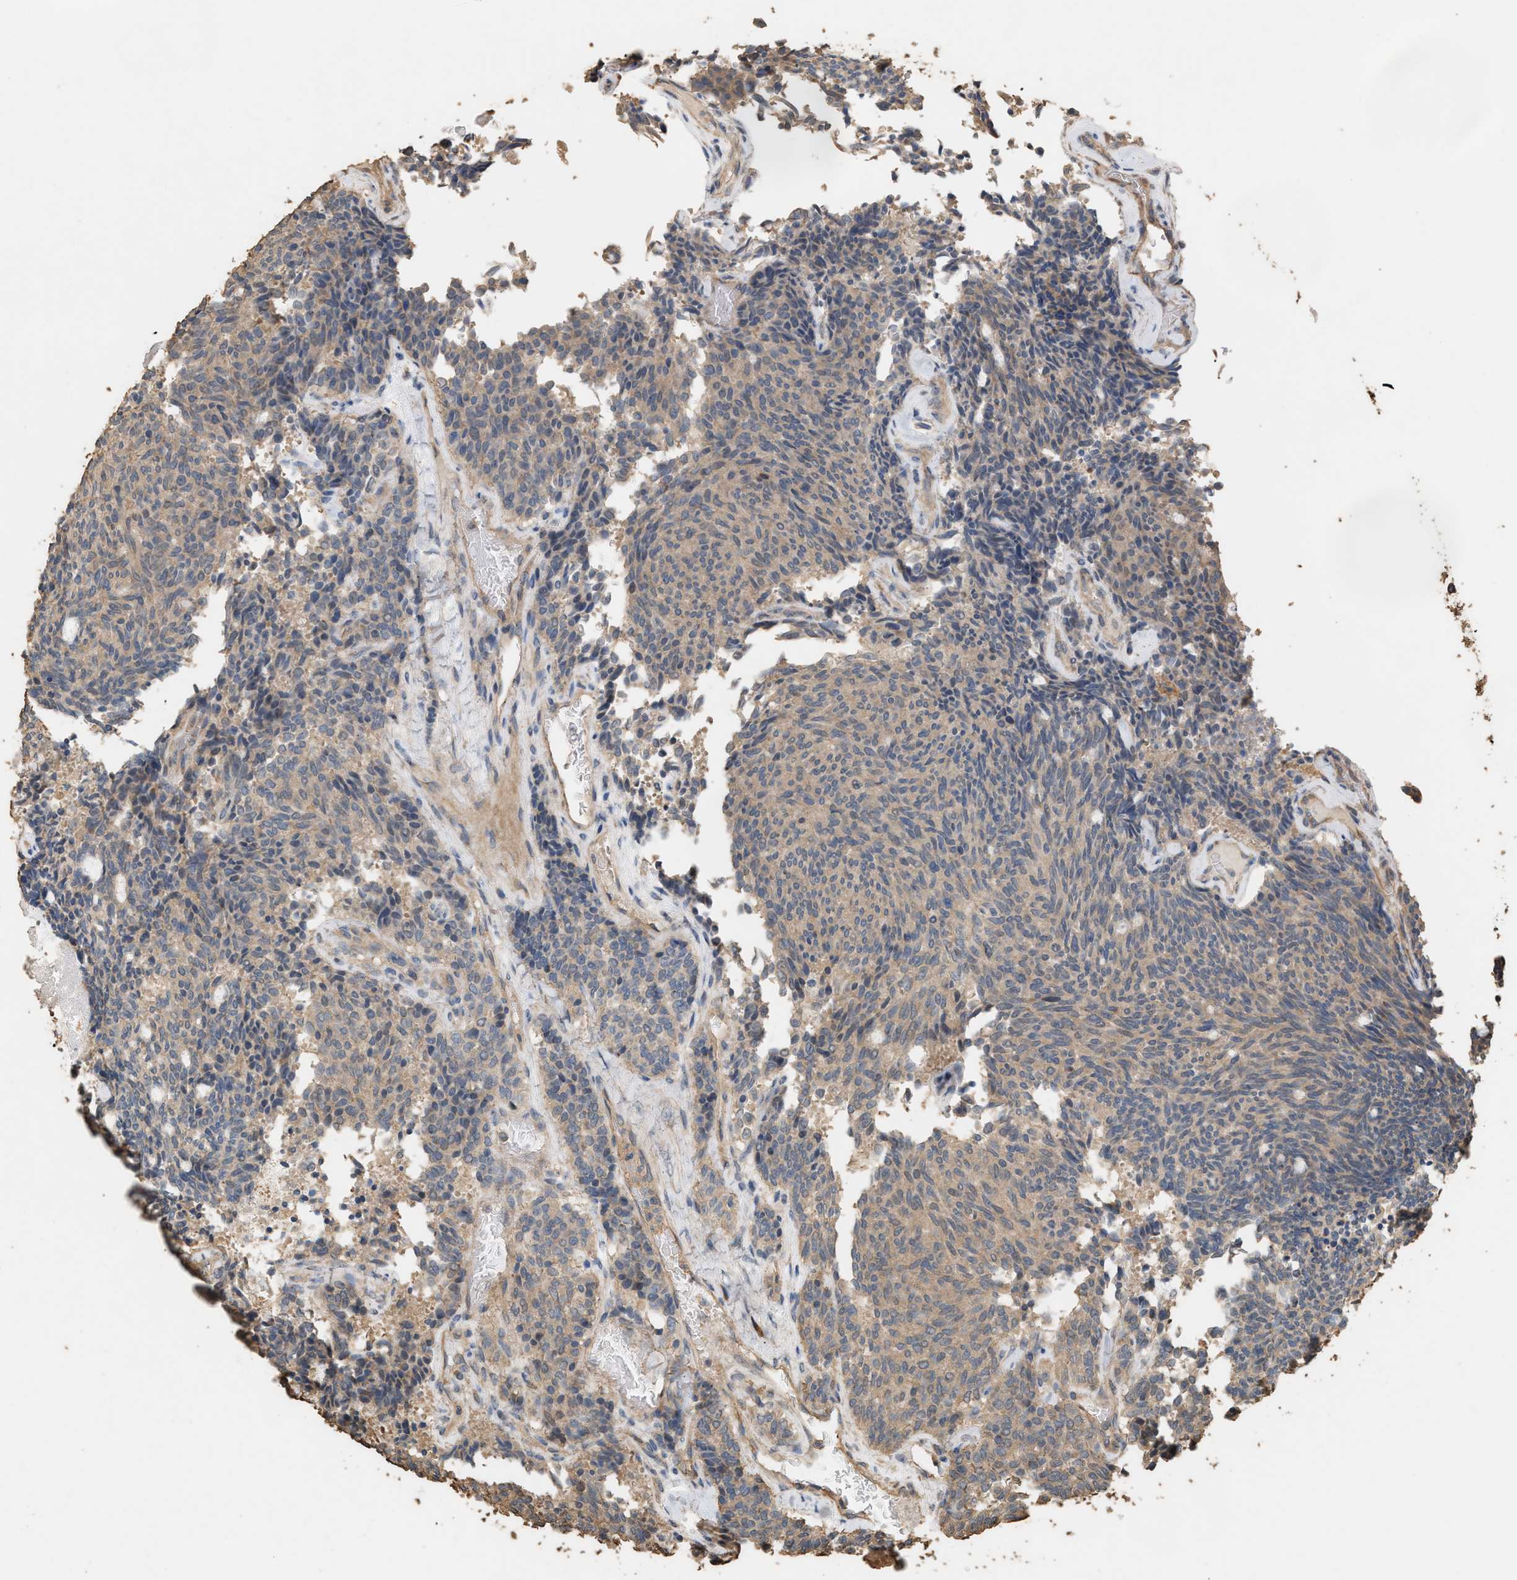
{"staining": {"intensity": "negative", "quantity": "none", "location": "none"}, "tissue": "carcinoid", "cell_type": "Tumor cells", "image_type": "cancer", "snomed": [{"axis": "morphology", "description": "Carcinoid, malignant, NOS"}, {"axis": "topography", "description": "Pancreas"}], "caption": "High magnification brightfield microscopy of malignant carcinoid stained with DAB (brown) and counterstained with hematoxylin (blue): tumor cells show no significant staining.", "gene": "DCAF7", "patient": {"sex": "female", "age": 54}}